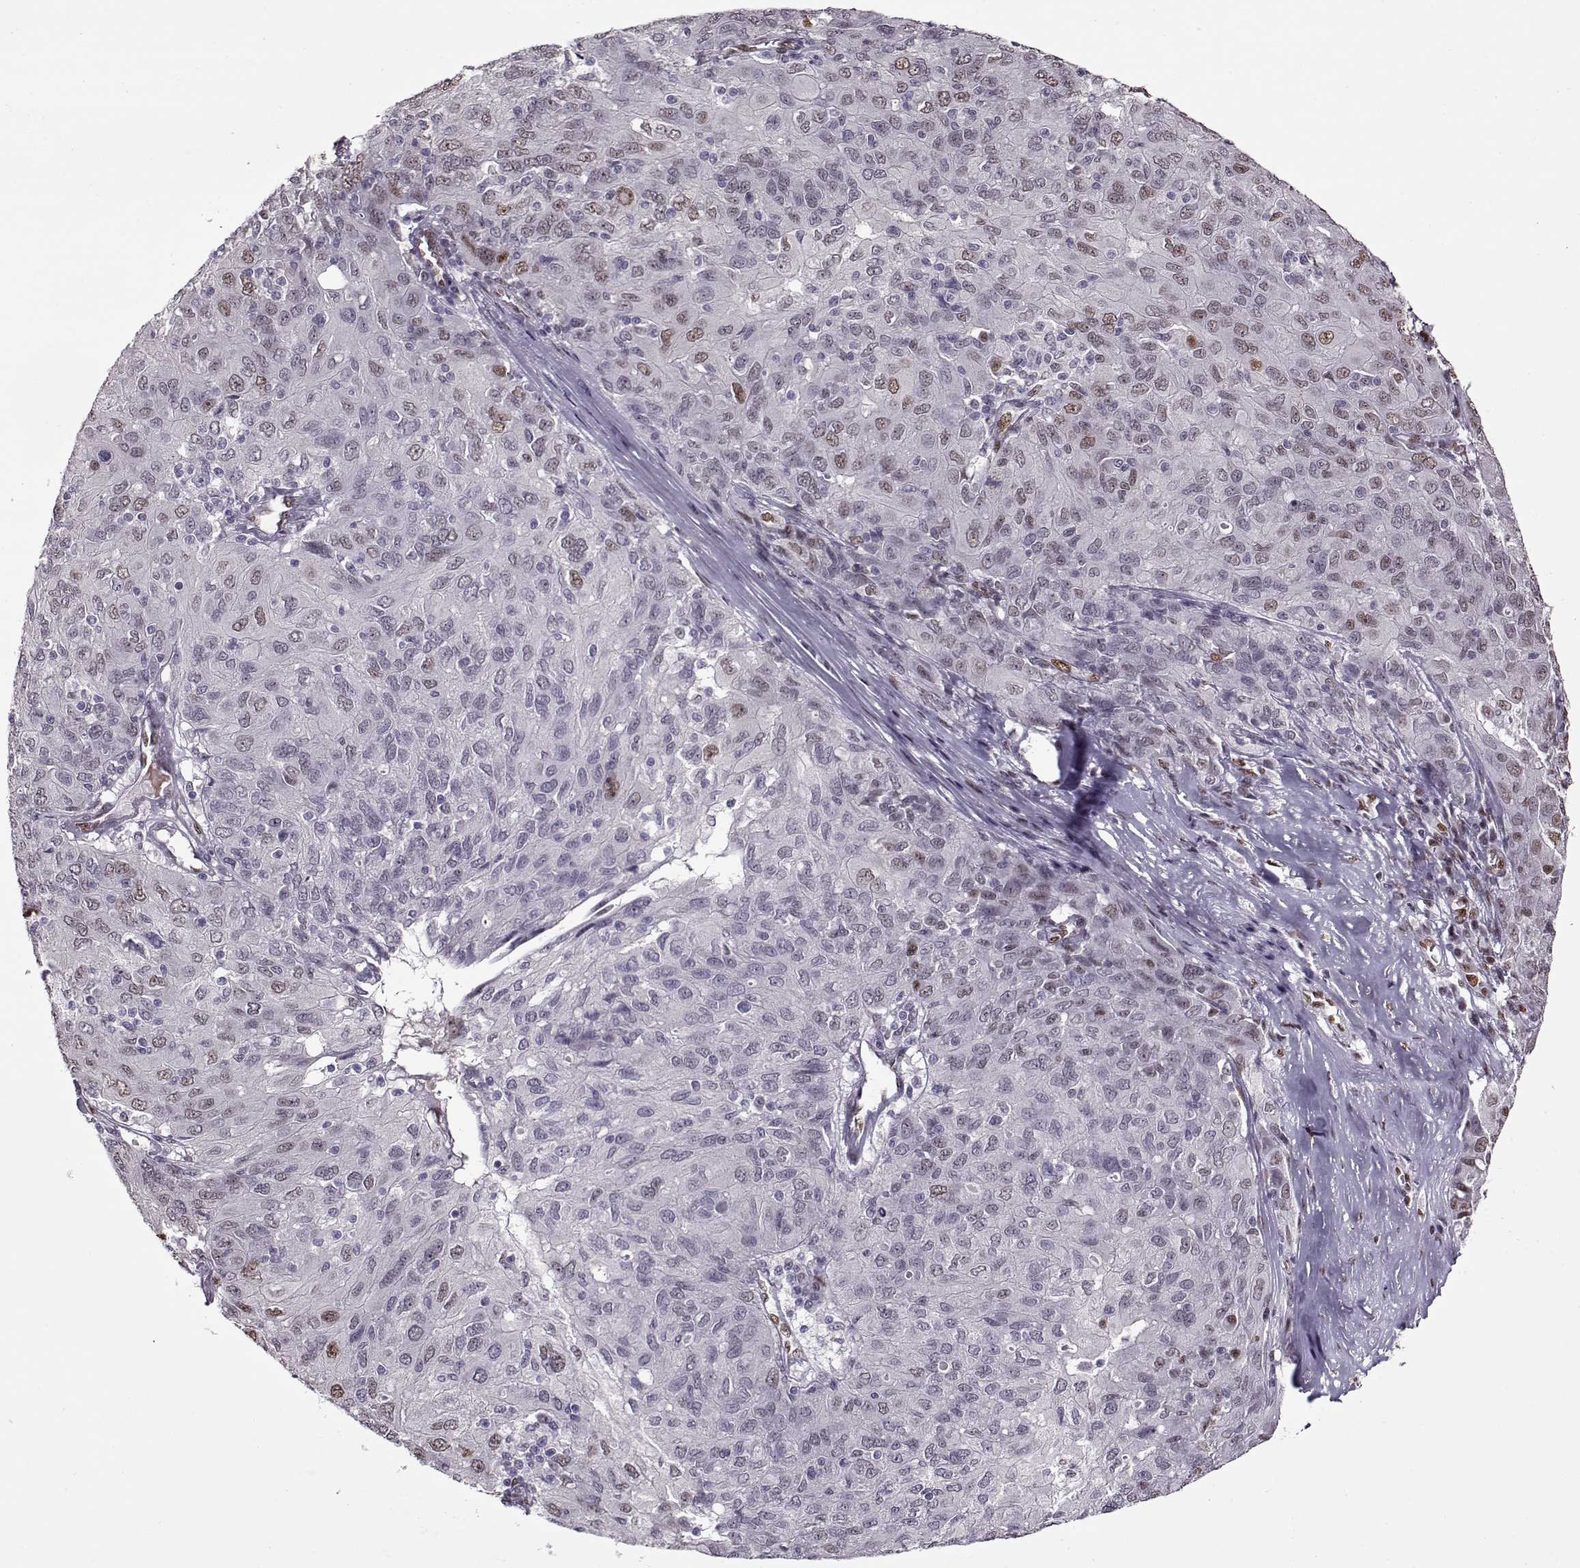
{"staining": {"intensity": "weak", "quantity": "<25%", "location": "nuclear"}, "tissue": "ovarian cancer", "cell_type": "Tumor cells", "image_type": "cancer", "snomed": [{"axis": "morphology", "description": "Carcinoma, endometroid"}, {"axis": "topography", "description": "Ovary"}], "caption": "Immunohistochemistry (IHC) image of neoplastic tissue: human ovarian cancer (endometroid carcinoma) stained with DAB exhibits no significant protein staining in tumor cells.", "gene": "PRMT8", "patient": {"sex": "female", "age": 50}}